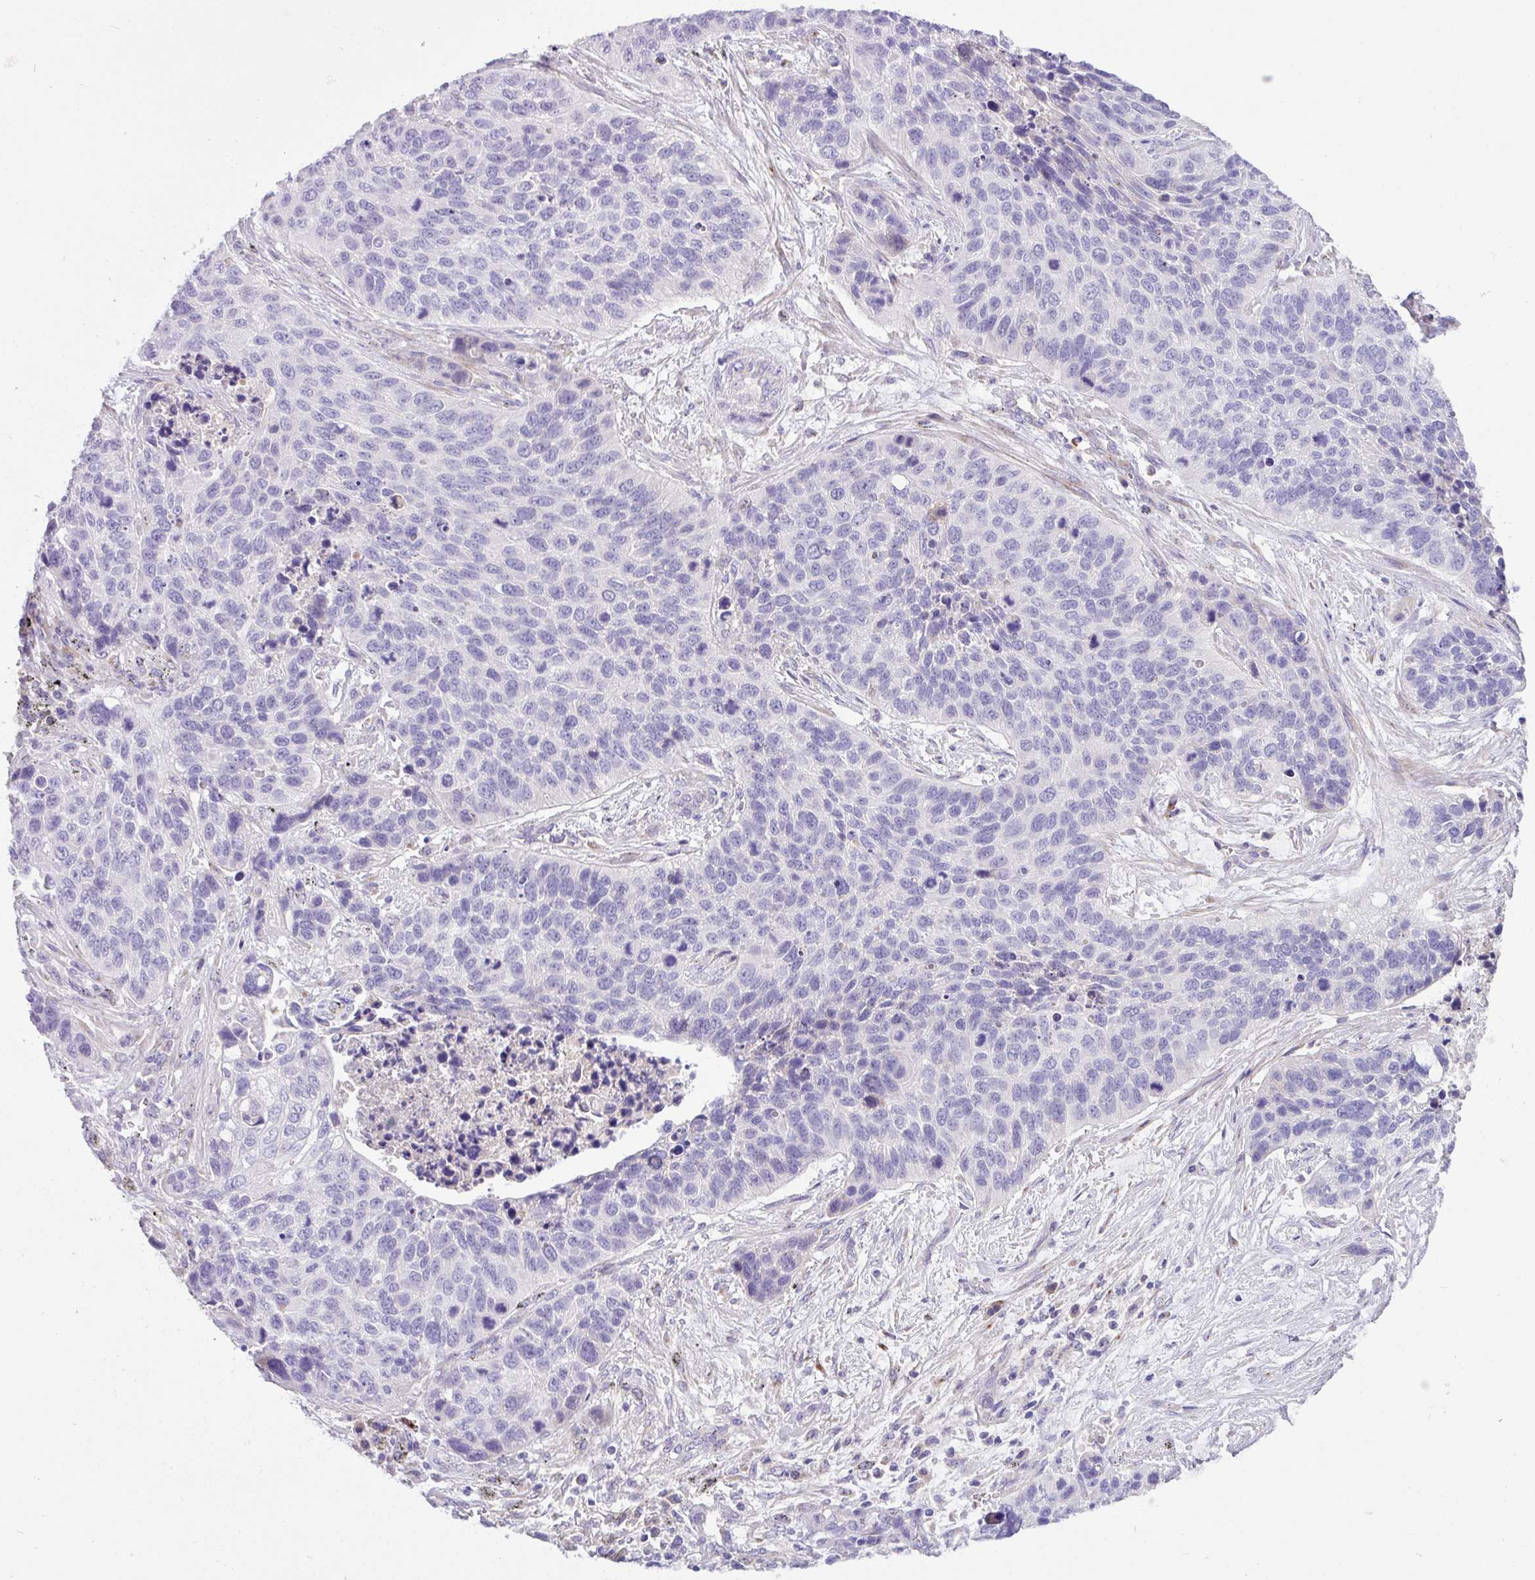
{"staining": {"intensity": "negative", "quantity": "none", "location": "none"}, "tissue": "lung cancer", "cell_type": "Tumor cells", "image_type": "cancer", "snomed": [{"axis": "morphology", "description": "Squamous cell carcinoma, NOS"}, {"axis": "topography", "description": "Lung"}], "caption": "The histopathology image exhibits no staining of tumor cells in lung squamous cell carcinoma.", "gene": "CRISP3", "patient": {"sex": "male", "age": 62}}